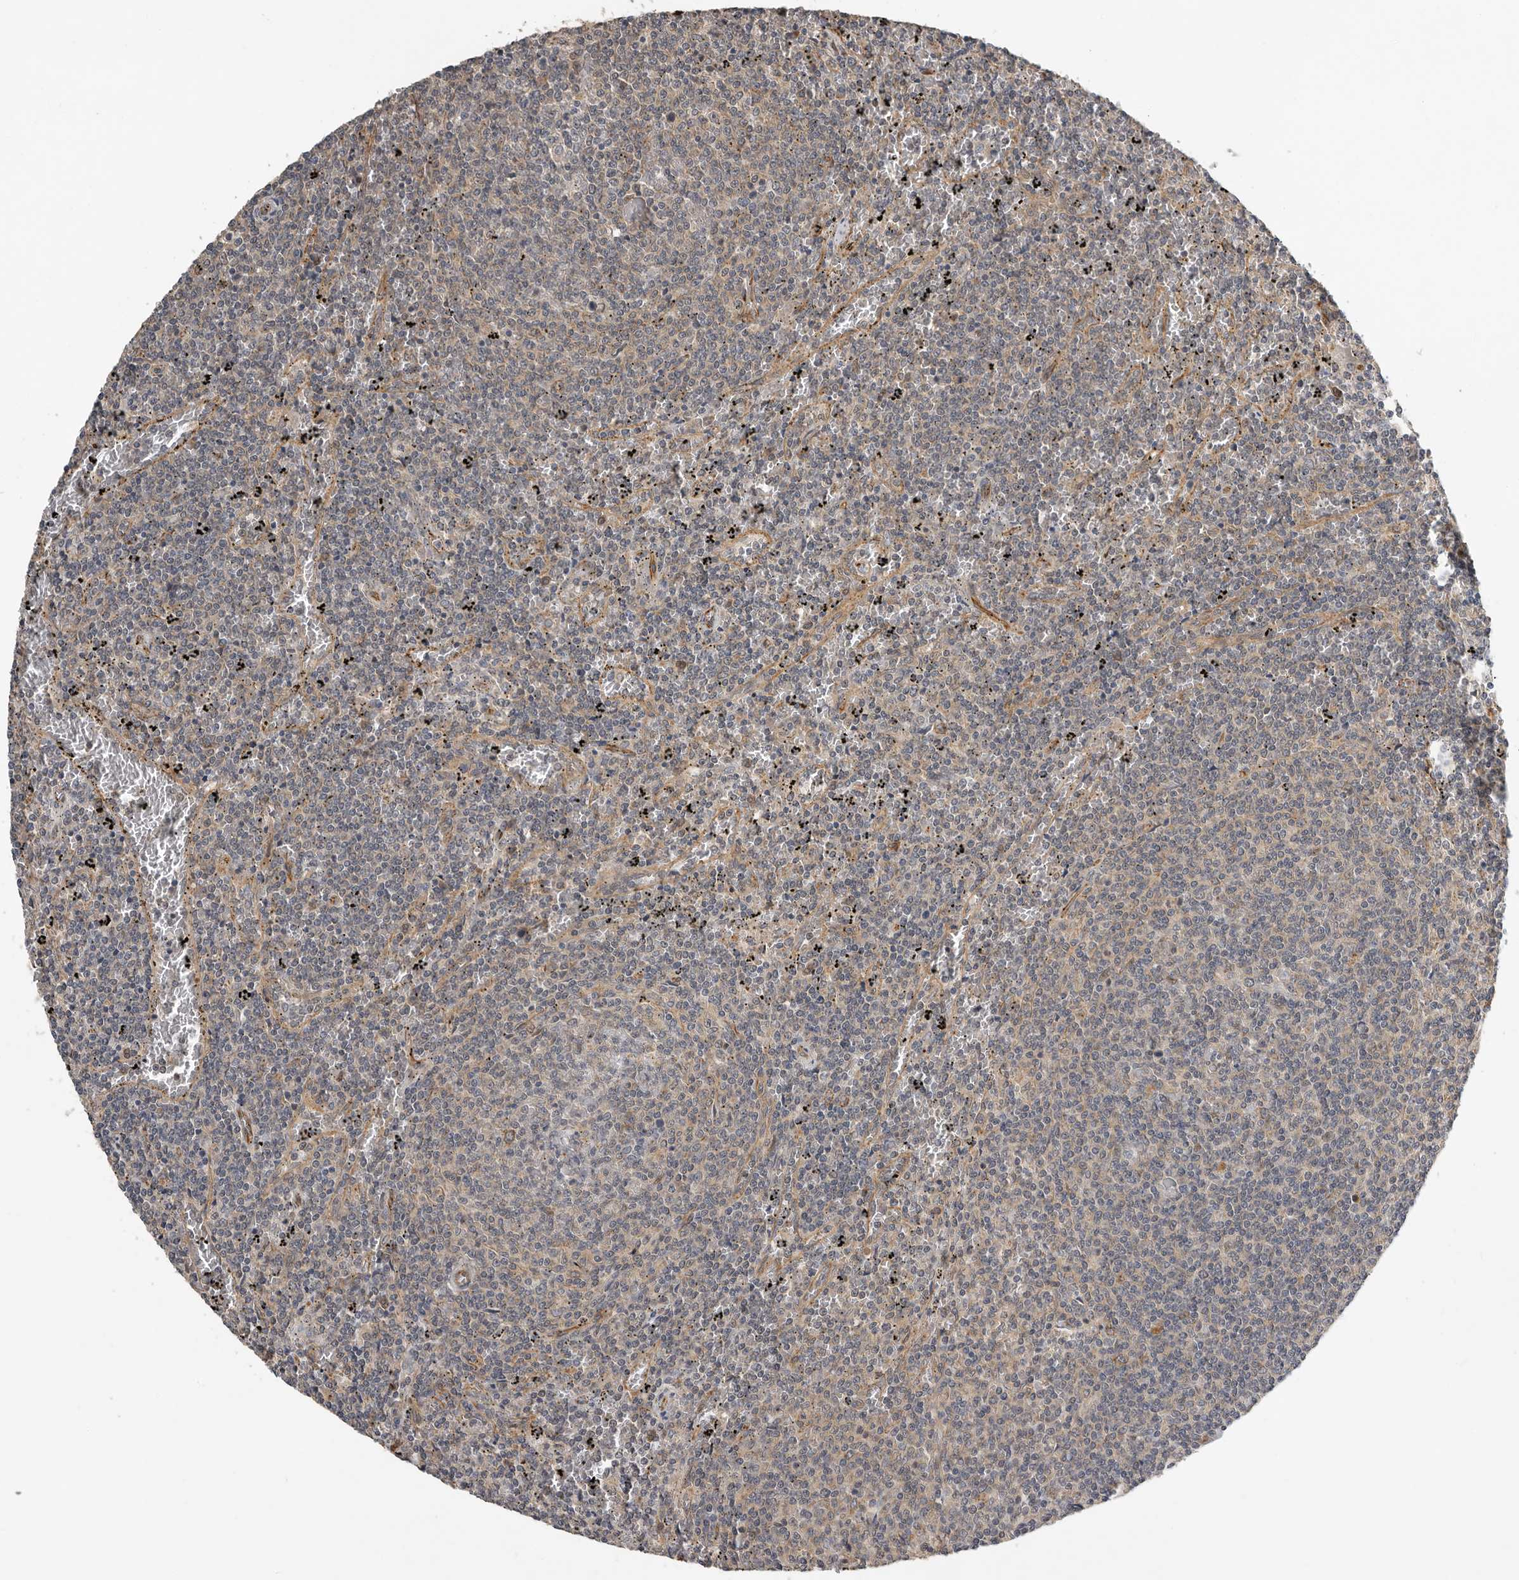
{"staining": {"intensity": "weak", "quantity": "<25%", "location": "cytoplasmic/membranous"}, "tissue": "lymphoma", "cell_type": "Tumor cells", "image_type": "cancer", "snomed": [{"axis": "morphology", "description": "Malignant lymphoma, non-Hodgkin's type, Low grade"}, {"axis": "topography", "description": "Spleen"}], "caption": "This image is of low-grade malignant lymphoma, non-Hodgkin's type stained with immunohistochemistry (IHC) to label a protein in brown with the nuclei are counter-stained blue. There is no staining in tumor cells.", "gene": "RNF157", "patient": {"sex": "female", "age": 50}}